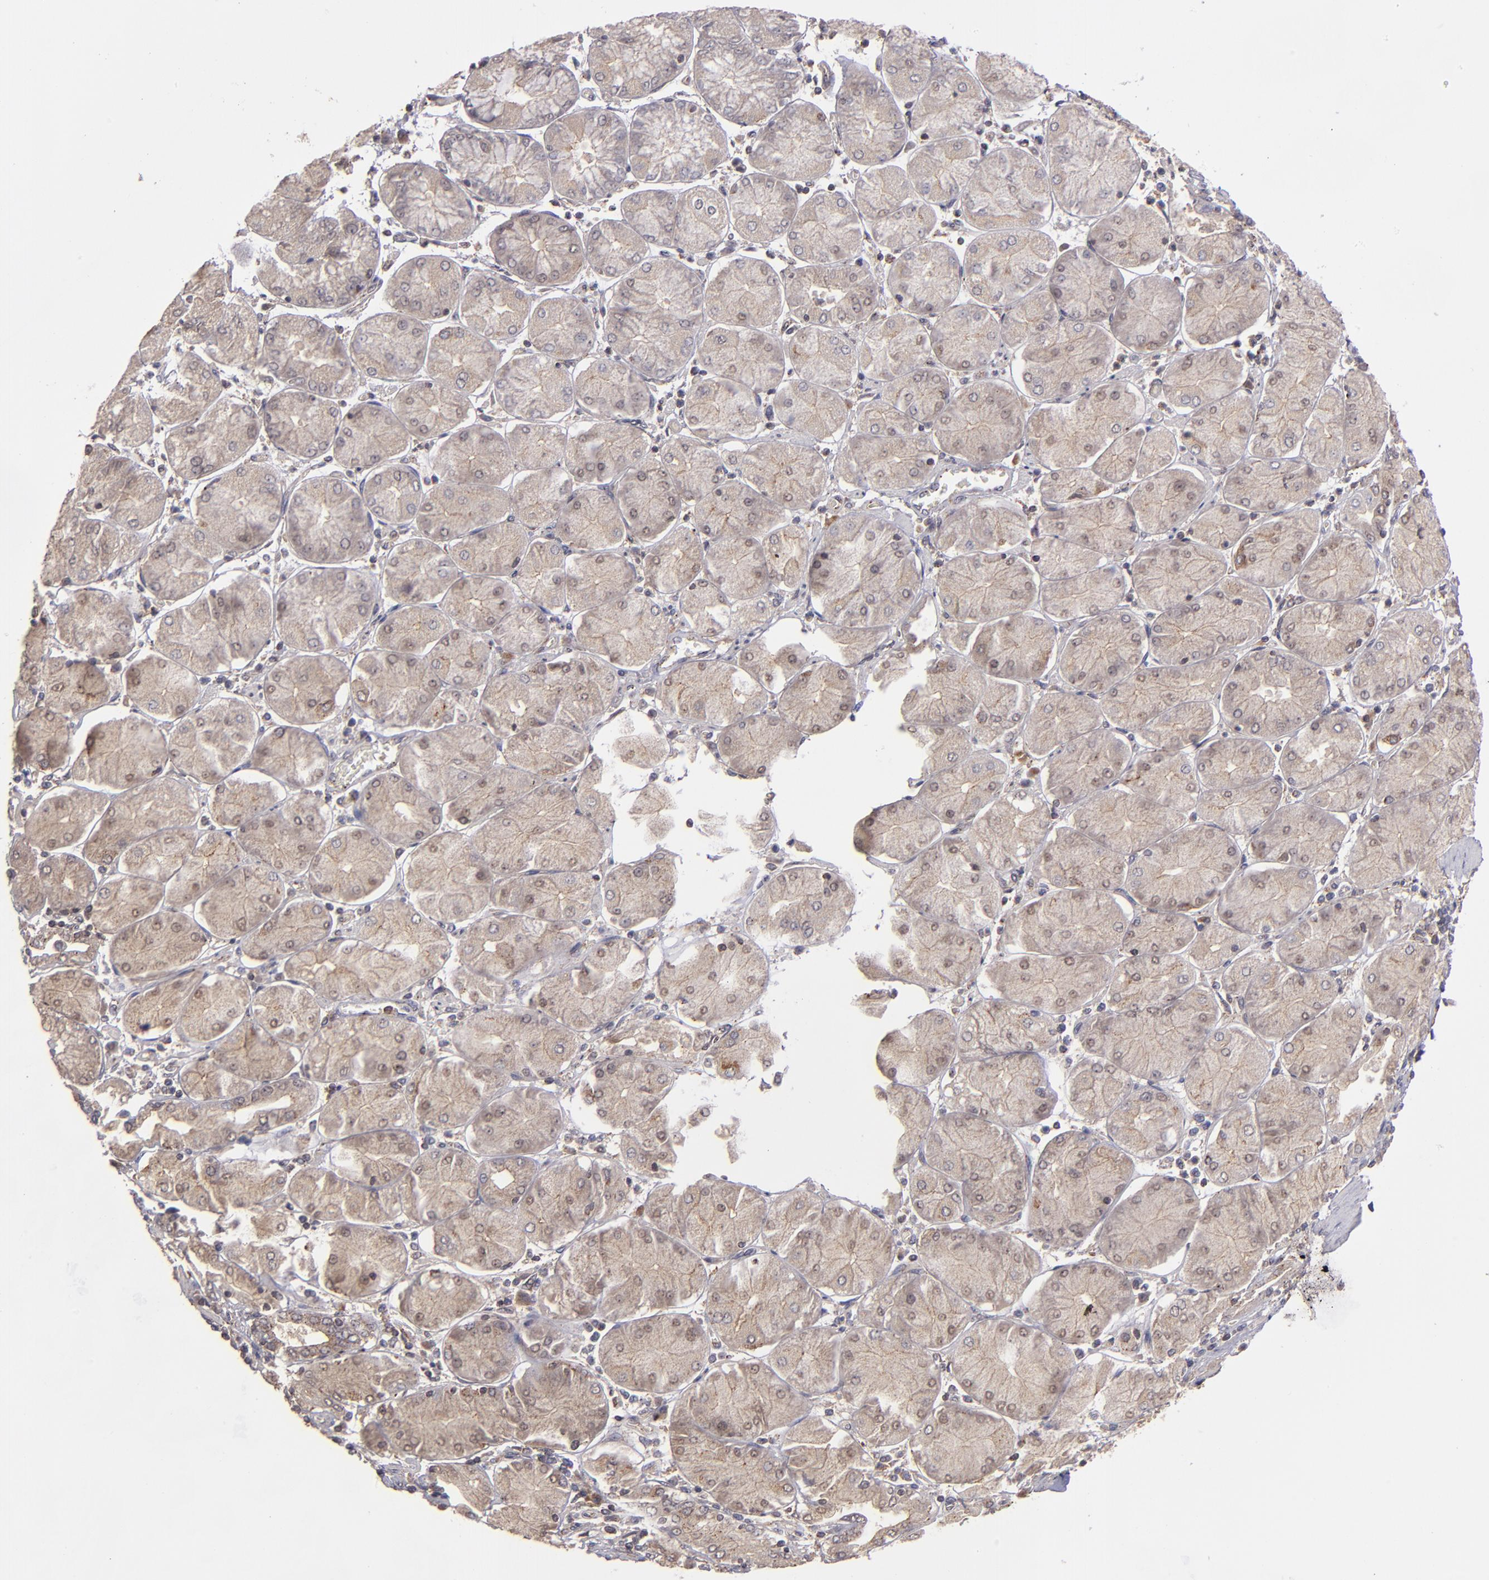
{"staining": {"intensity": "weak", "quantity": "25%-75%", "location": "cytoplasmic/membranous"}, "tissue": "stomach cancer", "cell_type": "Tumor cells", "image_type": "cancer", "snomed": [{"axis": "morphology", "description": "Normal tissue, NOS"}, {"axis": "morphology", "description": "Adenocarcinoma, NOS"}, {"axis": "topography", "description": "Stomach, upper"}, {"axis": "topography", "description": "Stomach"}], "caption": "A photomicrograph of human stomach cancer stained for a protein displays weak cytoplasmic/membranous brown staining in tumor cells.", "gene": "ZFYVE1", "patient": {"sex": "male", "age": 59}}